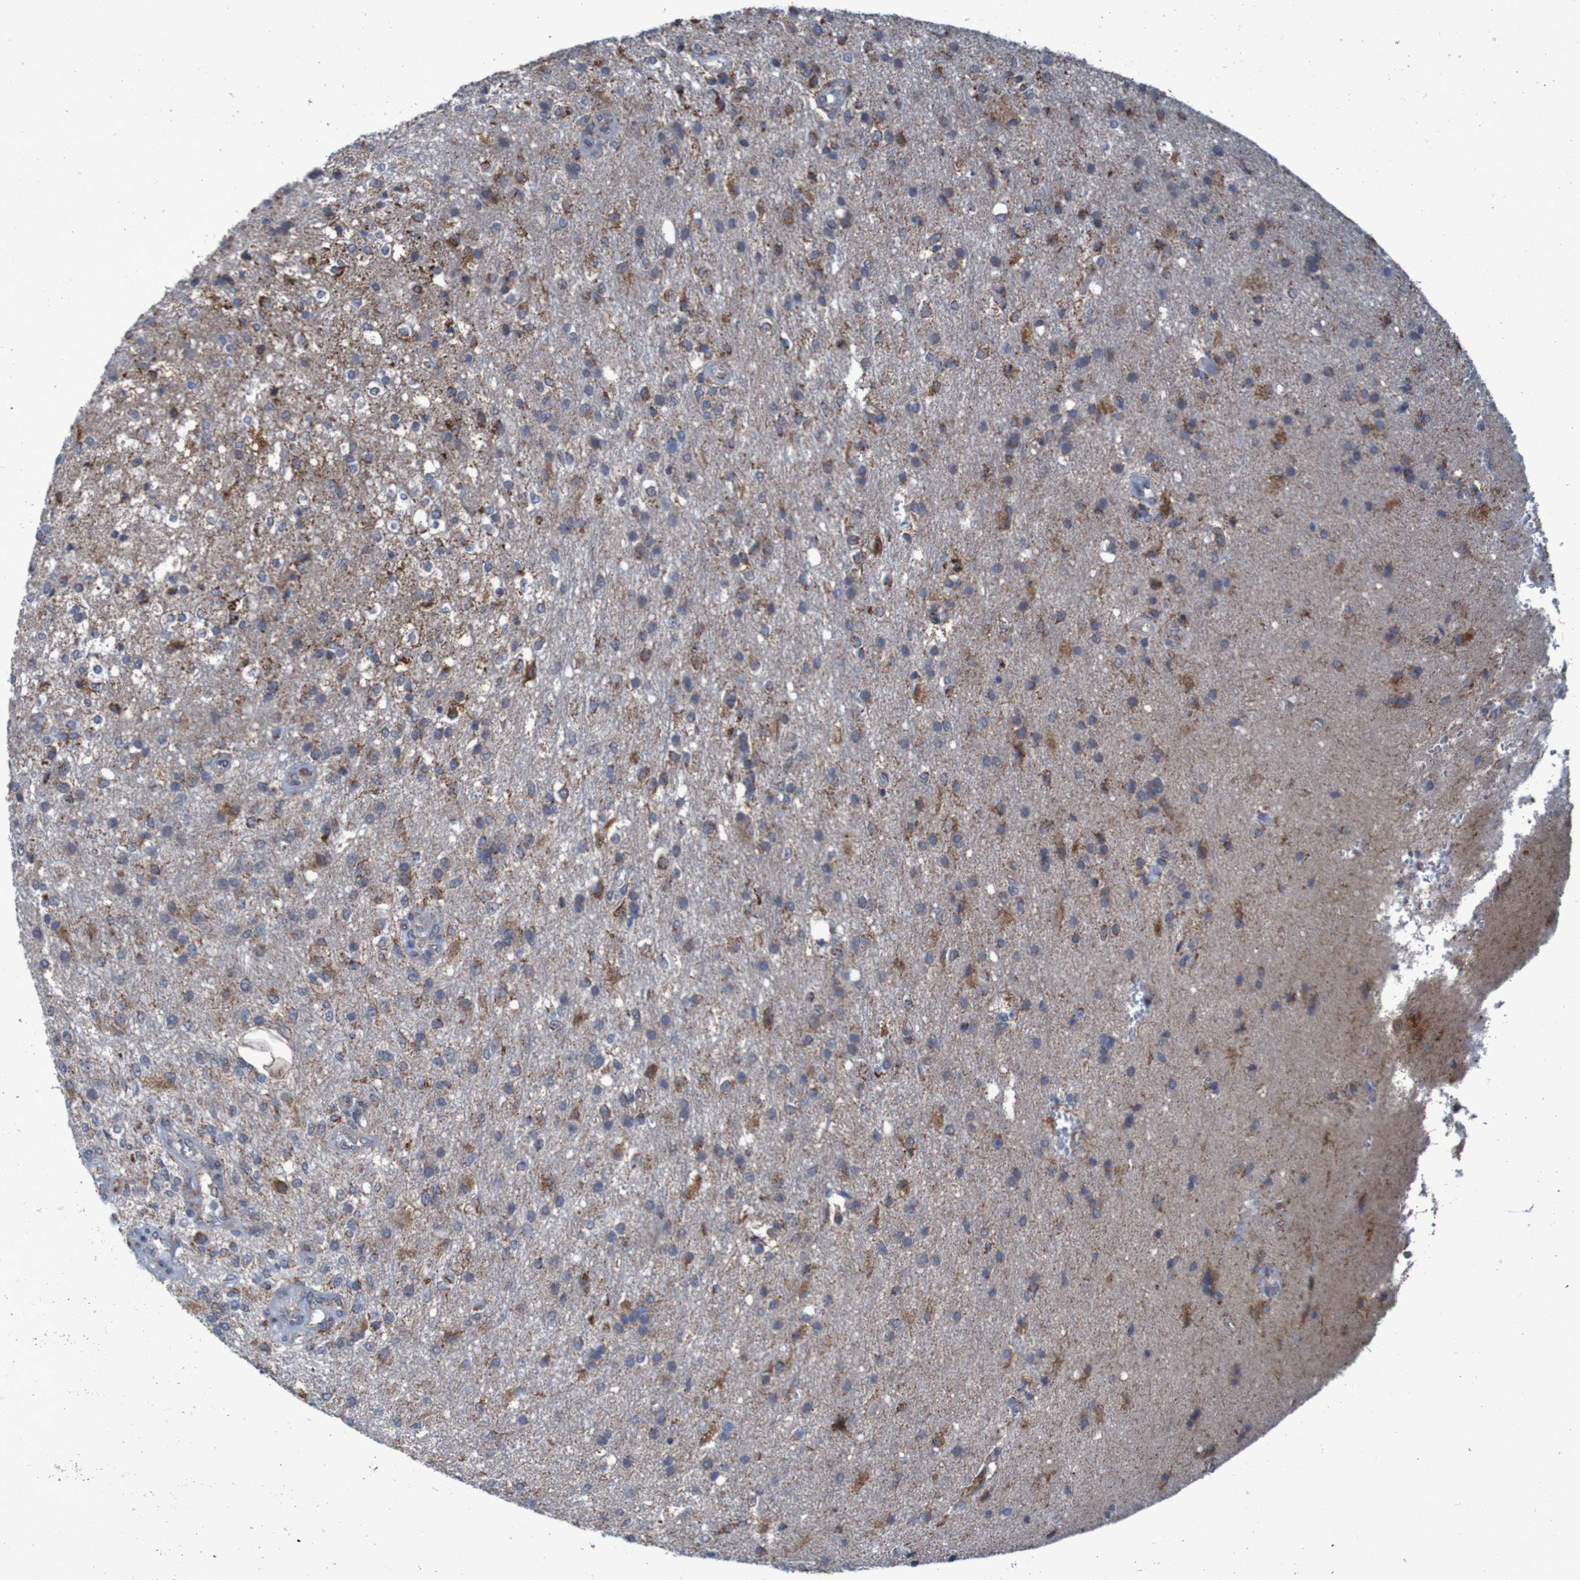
{"staining": {"intensity": "moderate", "quantity": "25%-75%", "location": "cytoplasmic/membranous"}, "tissue": "glioma", "cell_type": "Tumor cells", "image_type": "cancer", "snomed": [{"axis": "morphology", "description": "Normal tissue, NOS"}, {"axis": "morphology", "description": "Glioma, malignant, High grade"}, {"axis": "topography", "description": "Cerebral cortex"}], "caption": "Tumor cells reveal moderate cytoplasmic/membranous positivity in approximately 25%-75% of cells in high-grade glioma (malignant). (Brightfield microscopy of DAB IHC at high magnification).", "gene": "CCDC51", "patient": {"sex": "male", "age": 77}}